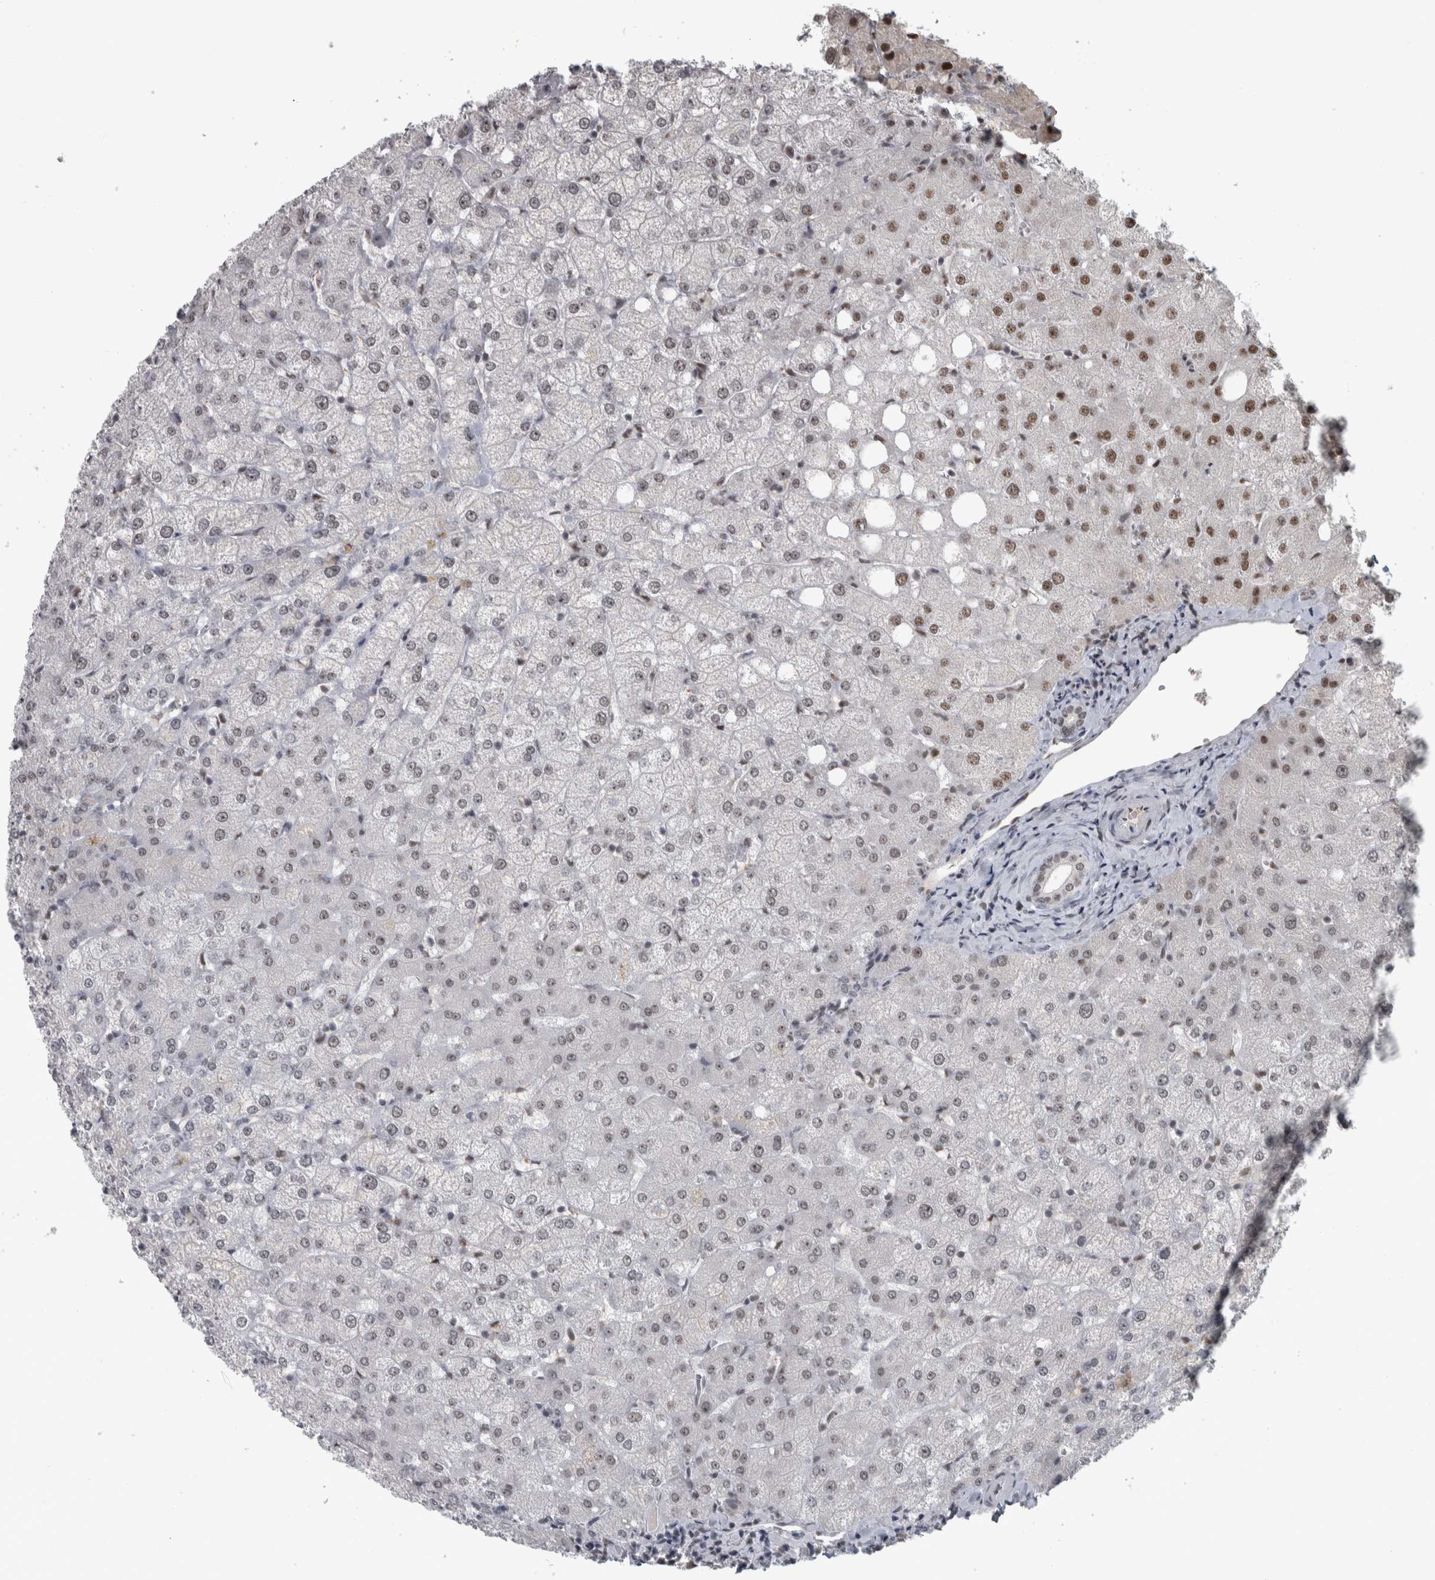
{"staining": {"intensity": "weak", "quantity": "25%-75%", "location": "nuclear"}, "tissue": "liver", "cell_type": "Cholangiocytes", "image_type": "normal", "snomed": [{"axis": "morphology", "description": "Normal tissue, NOS"}, {"axis": "topography", "description": "Liver"}], "caption": "The histopathology image demonstrates a brown stain indicating the presence of a protein in the nuclear of cholangiocytes in liver.", "gene": "DDX42", "patient": {"sex": "female", "age": 54}}